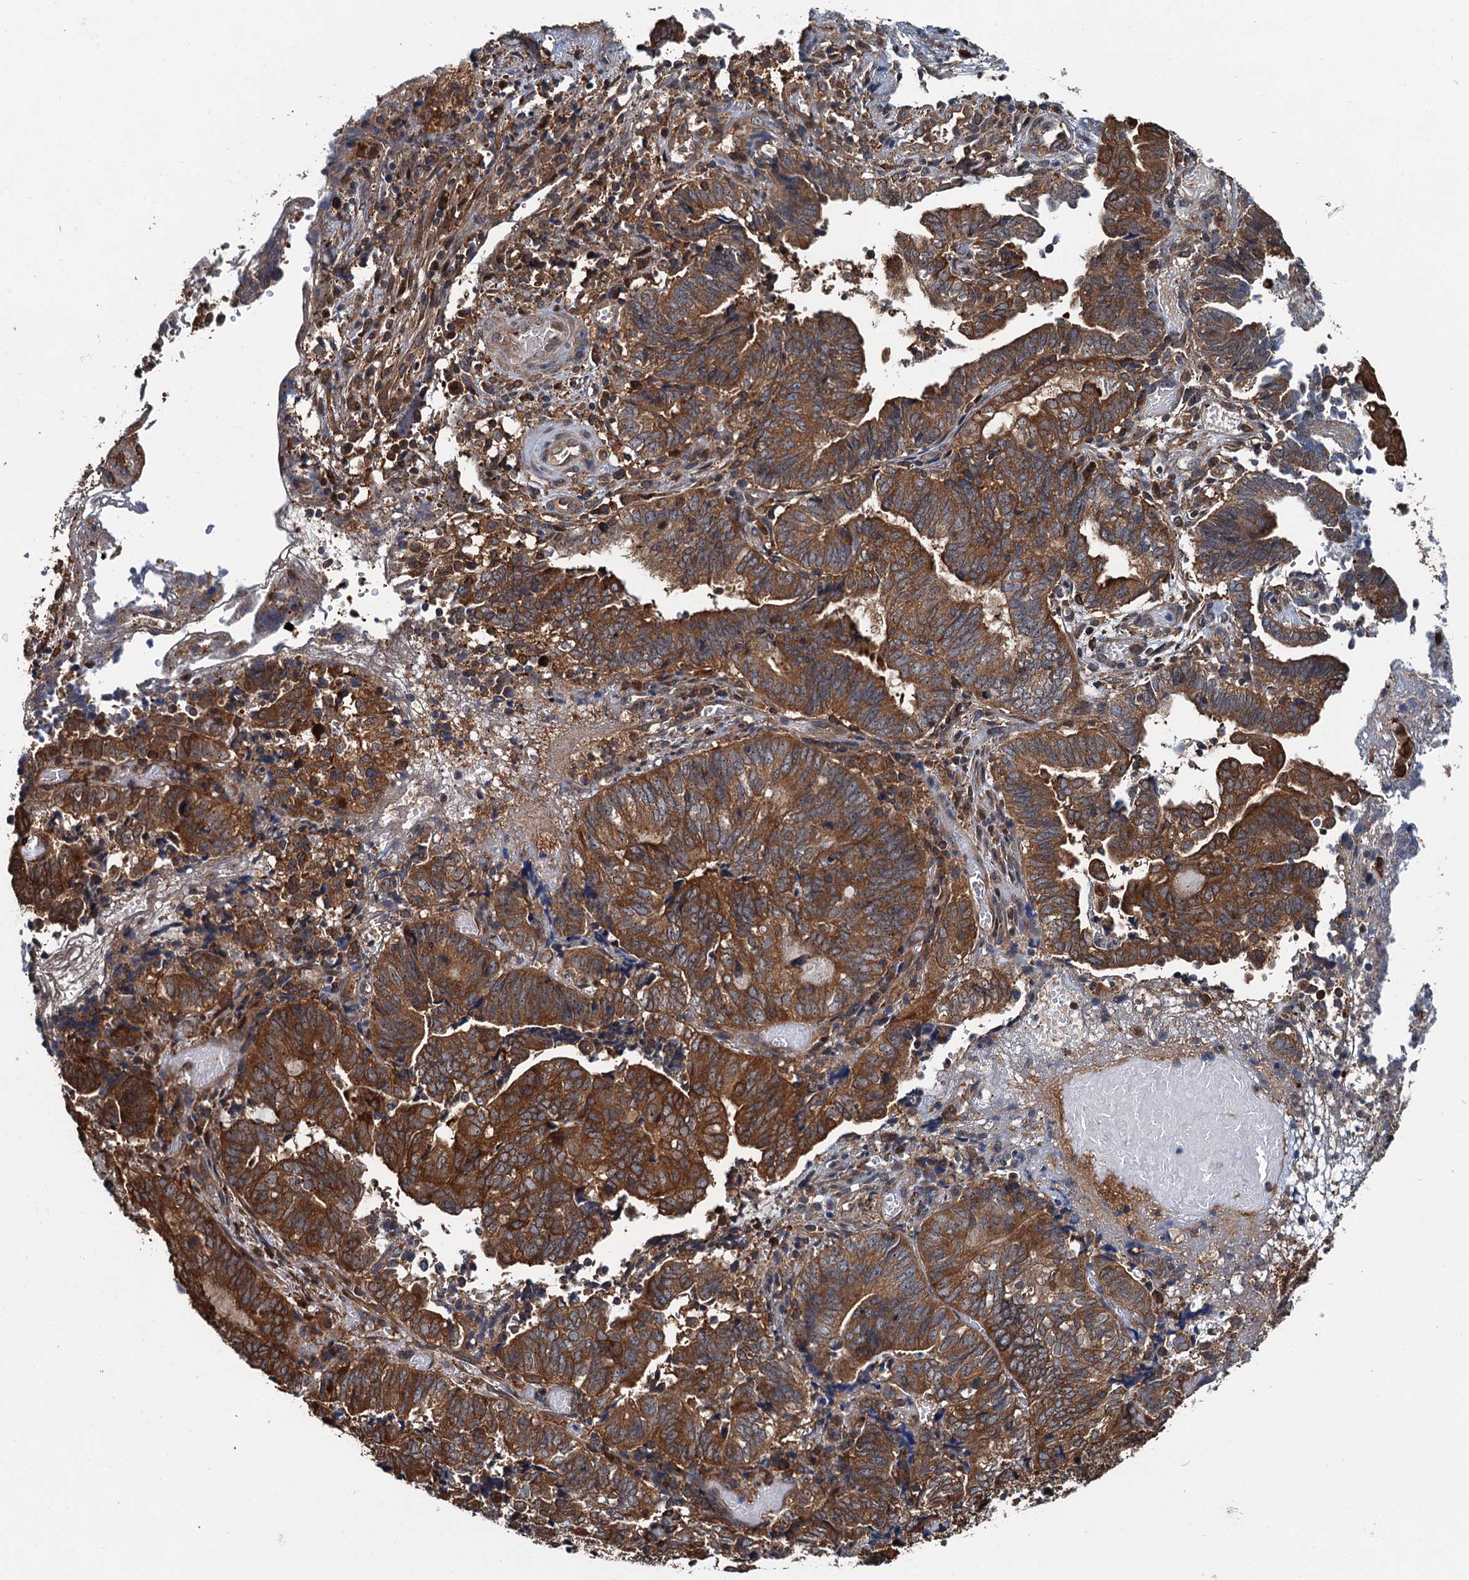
{"staining": {"intensity": "strong", "quantity": ">75%", "location": "cytoplasmic/membranous"}, "tissue": "endometrial cancer", "cell_type": "Tumor cells", "image_type": "cancer", "snomed": [{"axis": "morphology", "description": "Adenocarcinoma, NOS"}, {"axis": "topography", "description": "Uterus"}, {"axis": "topography", "description": "Endometrium"}], "caption": "About >75% of tumor cells in human endometrial cancer display strong cytoplasmic/membranous protein expression as visualized by brown immunohistochemical staining.", "gene": "USP6NL", "patient": {"sex": "female", "age": 70}}